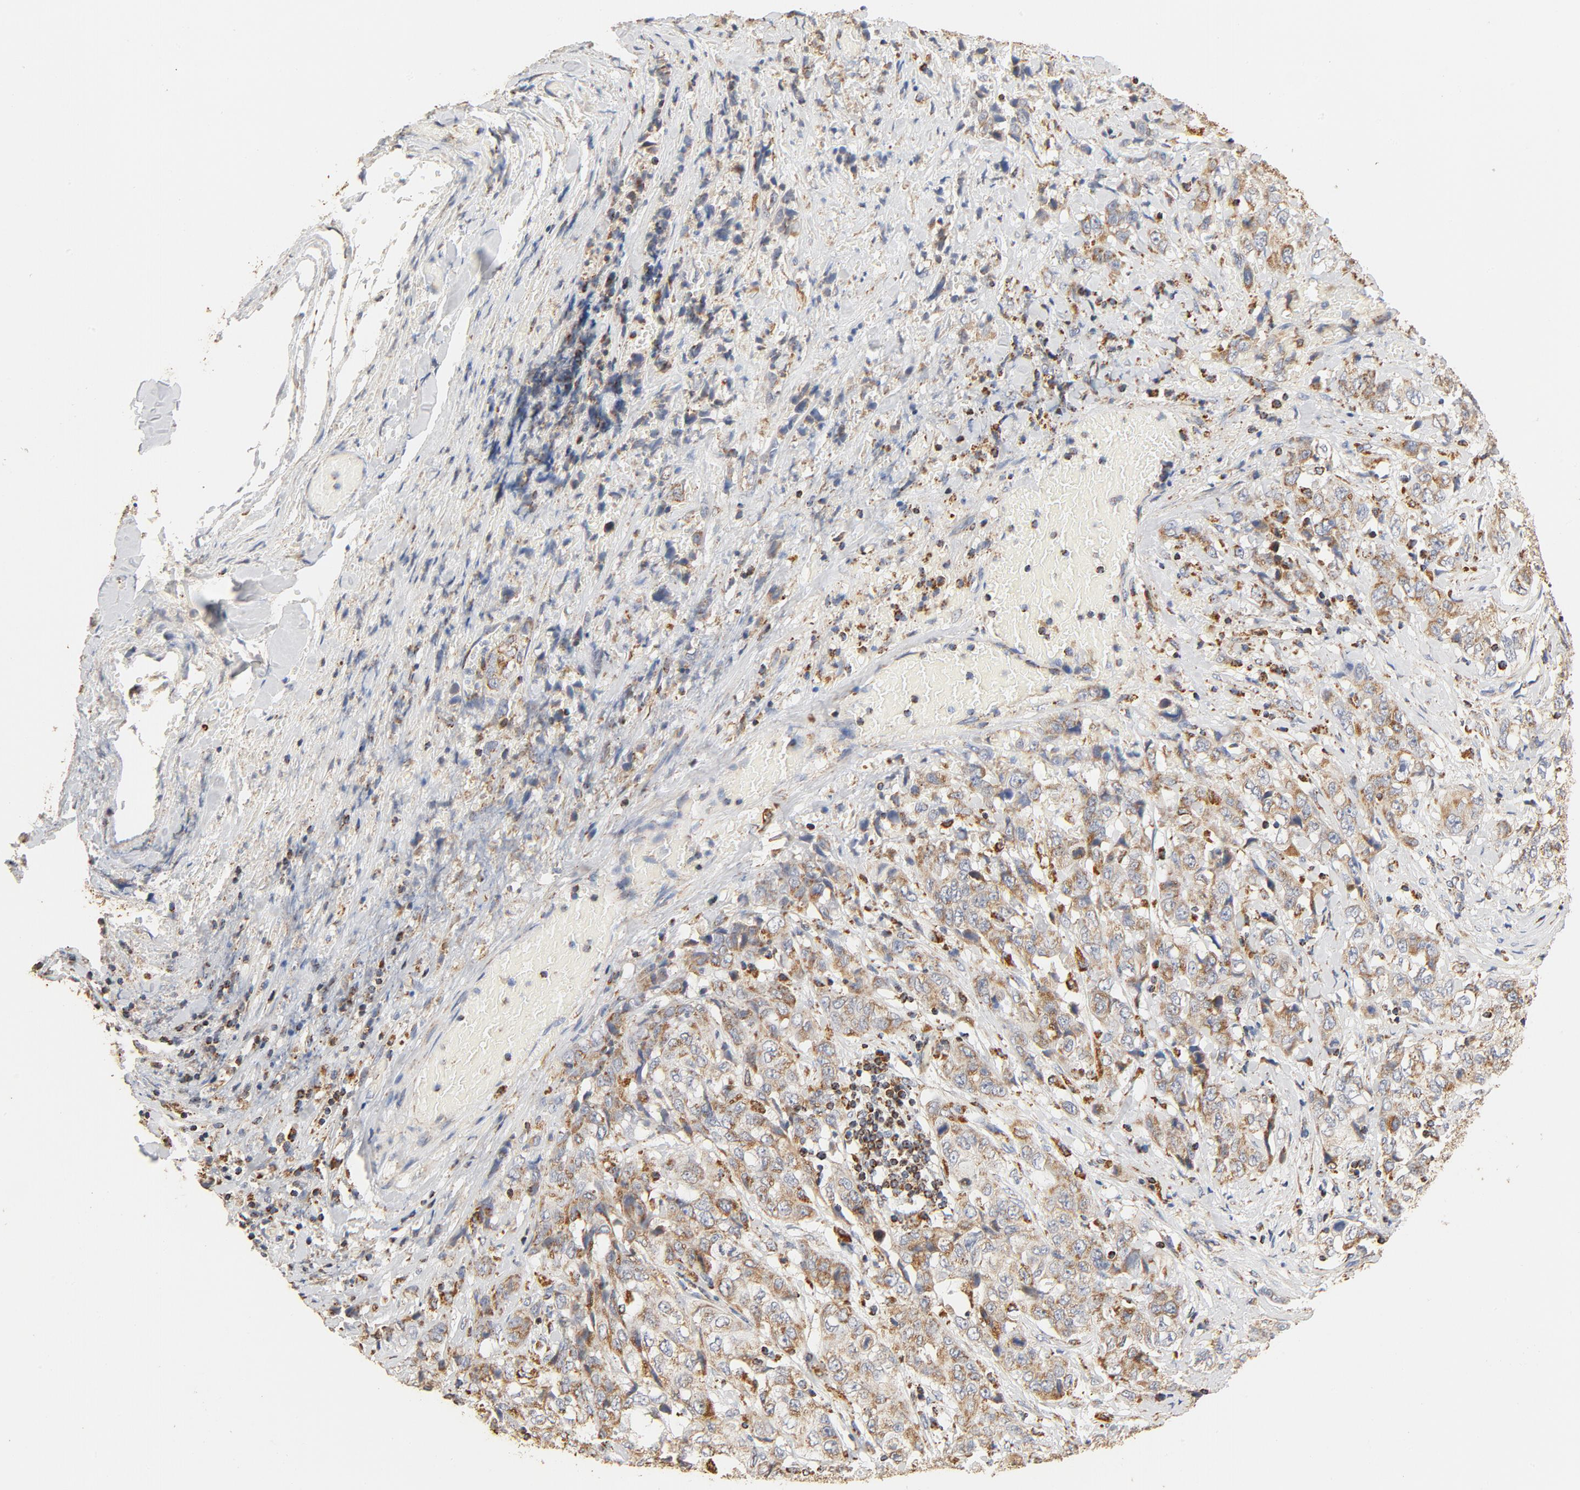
{"staining": {"intensity": "moderate", "quantity": ">75%", "location": "cytoplasmic/membranous"}, "tissue": "stomach cancer", "cell_type": "Tumor cells", "image_type": "cancer", "snomed": [{"axis": "morphology", "description": "Adenocarcinoma, NOS"}, {"axis": "topography", "description": "Stomach"}], "caption": "Protein staining reveals moderate cytoplasmic/membranous expression in about >75% of tumor cells in stomach adenocarcinoma.", "gene": "COX4I1", "patient": {"sex": "male", "age": 48}}